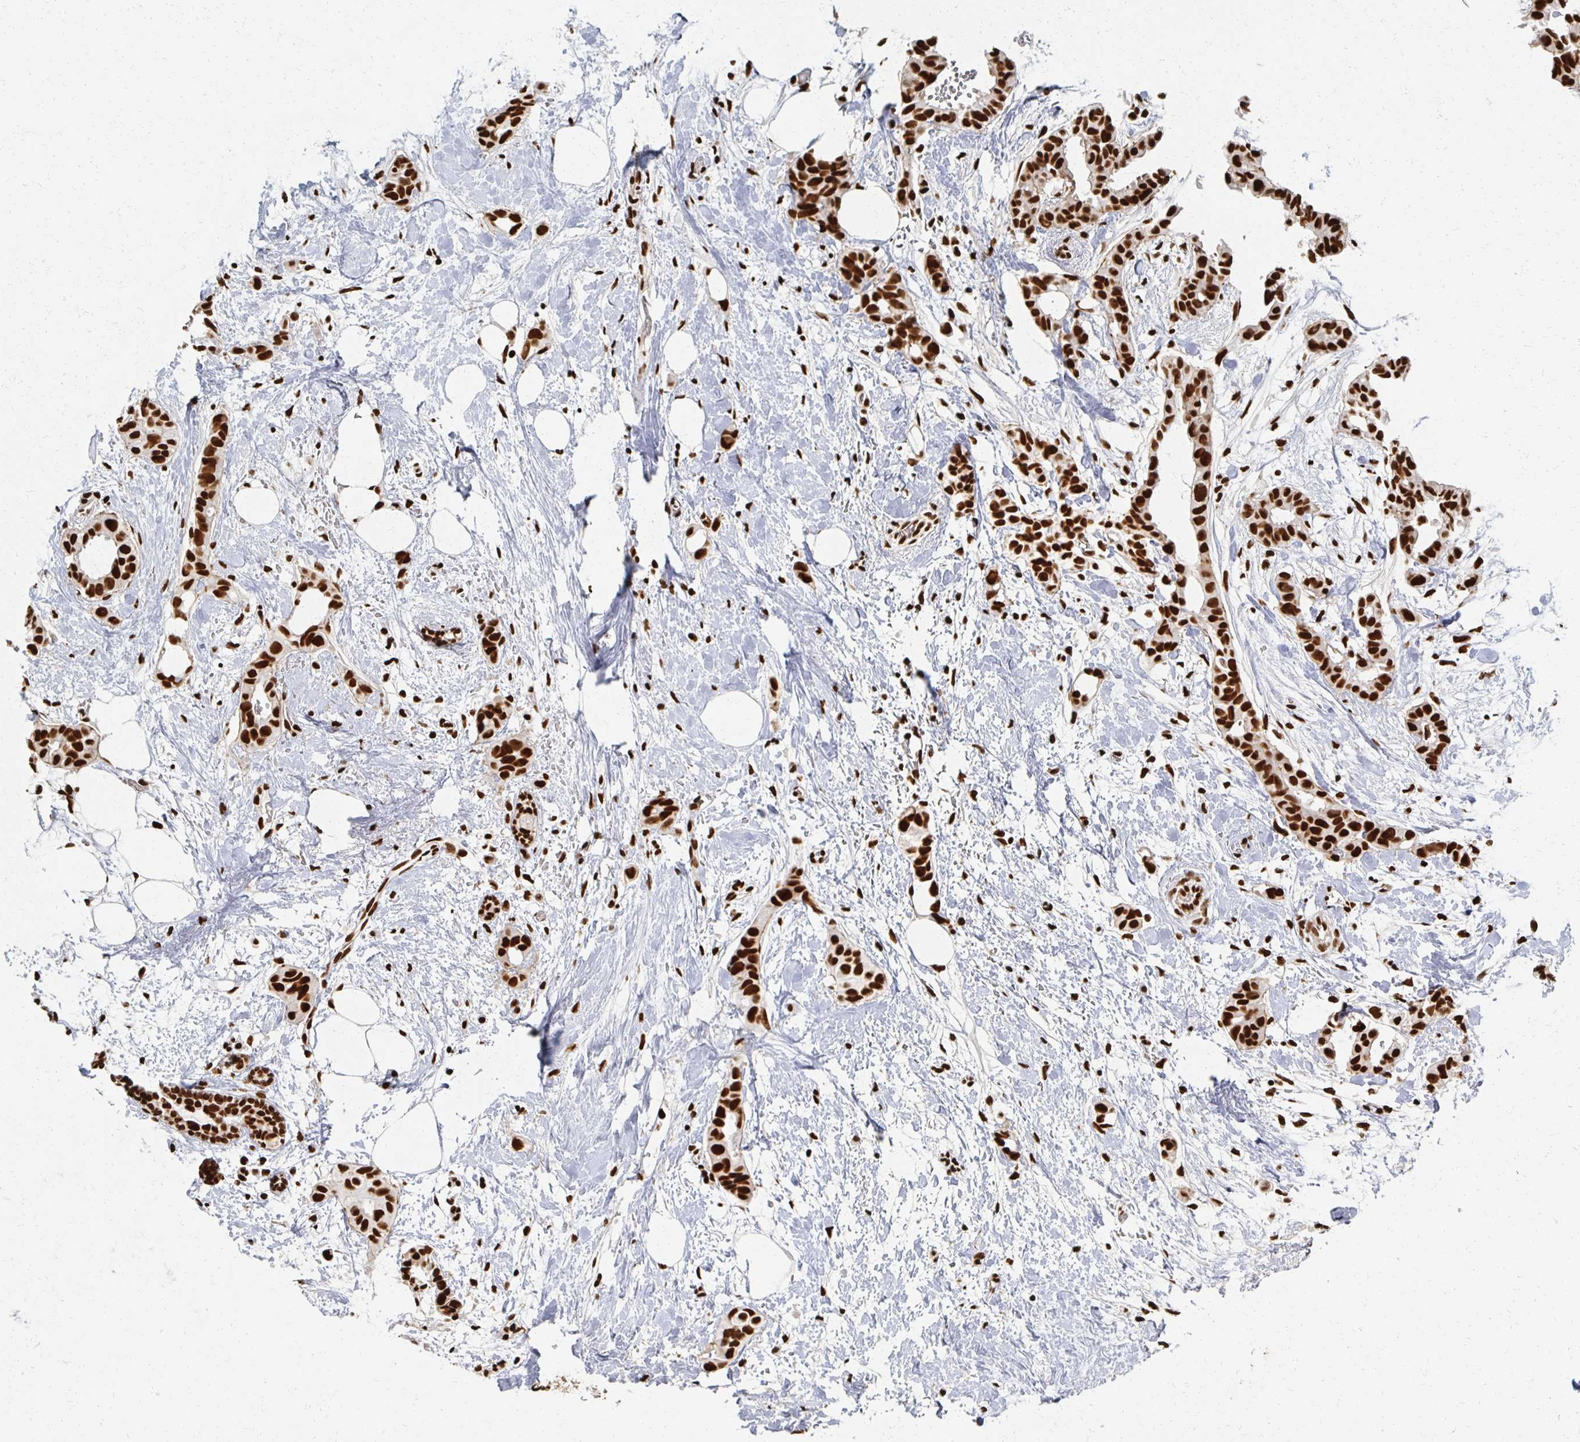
{"staining": {"intensity": "strong", "quantity": ">75%", "location": "nuclear"}, "tissue": "breast cancer", "cell_type": "Tumor cells", "image_type": "cancer", "snomed": [{"axis": "morphology", "description": "Duct carcinoma"}, {"axis": "topography", "description": "Breast"}], "caption": "A high amount of strong nuclear expression is present in approximately >75% of tumor cells in infiltrating ductal carcinoma (breast) tissue.", "gene": "RBBP7", "patient": {"sex": "female", "age": 62}}